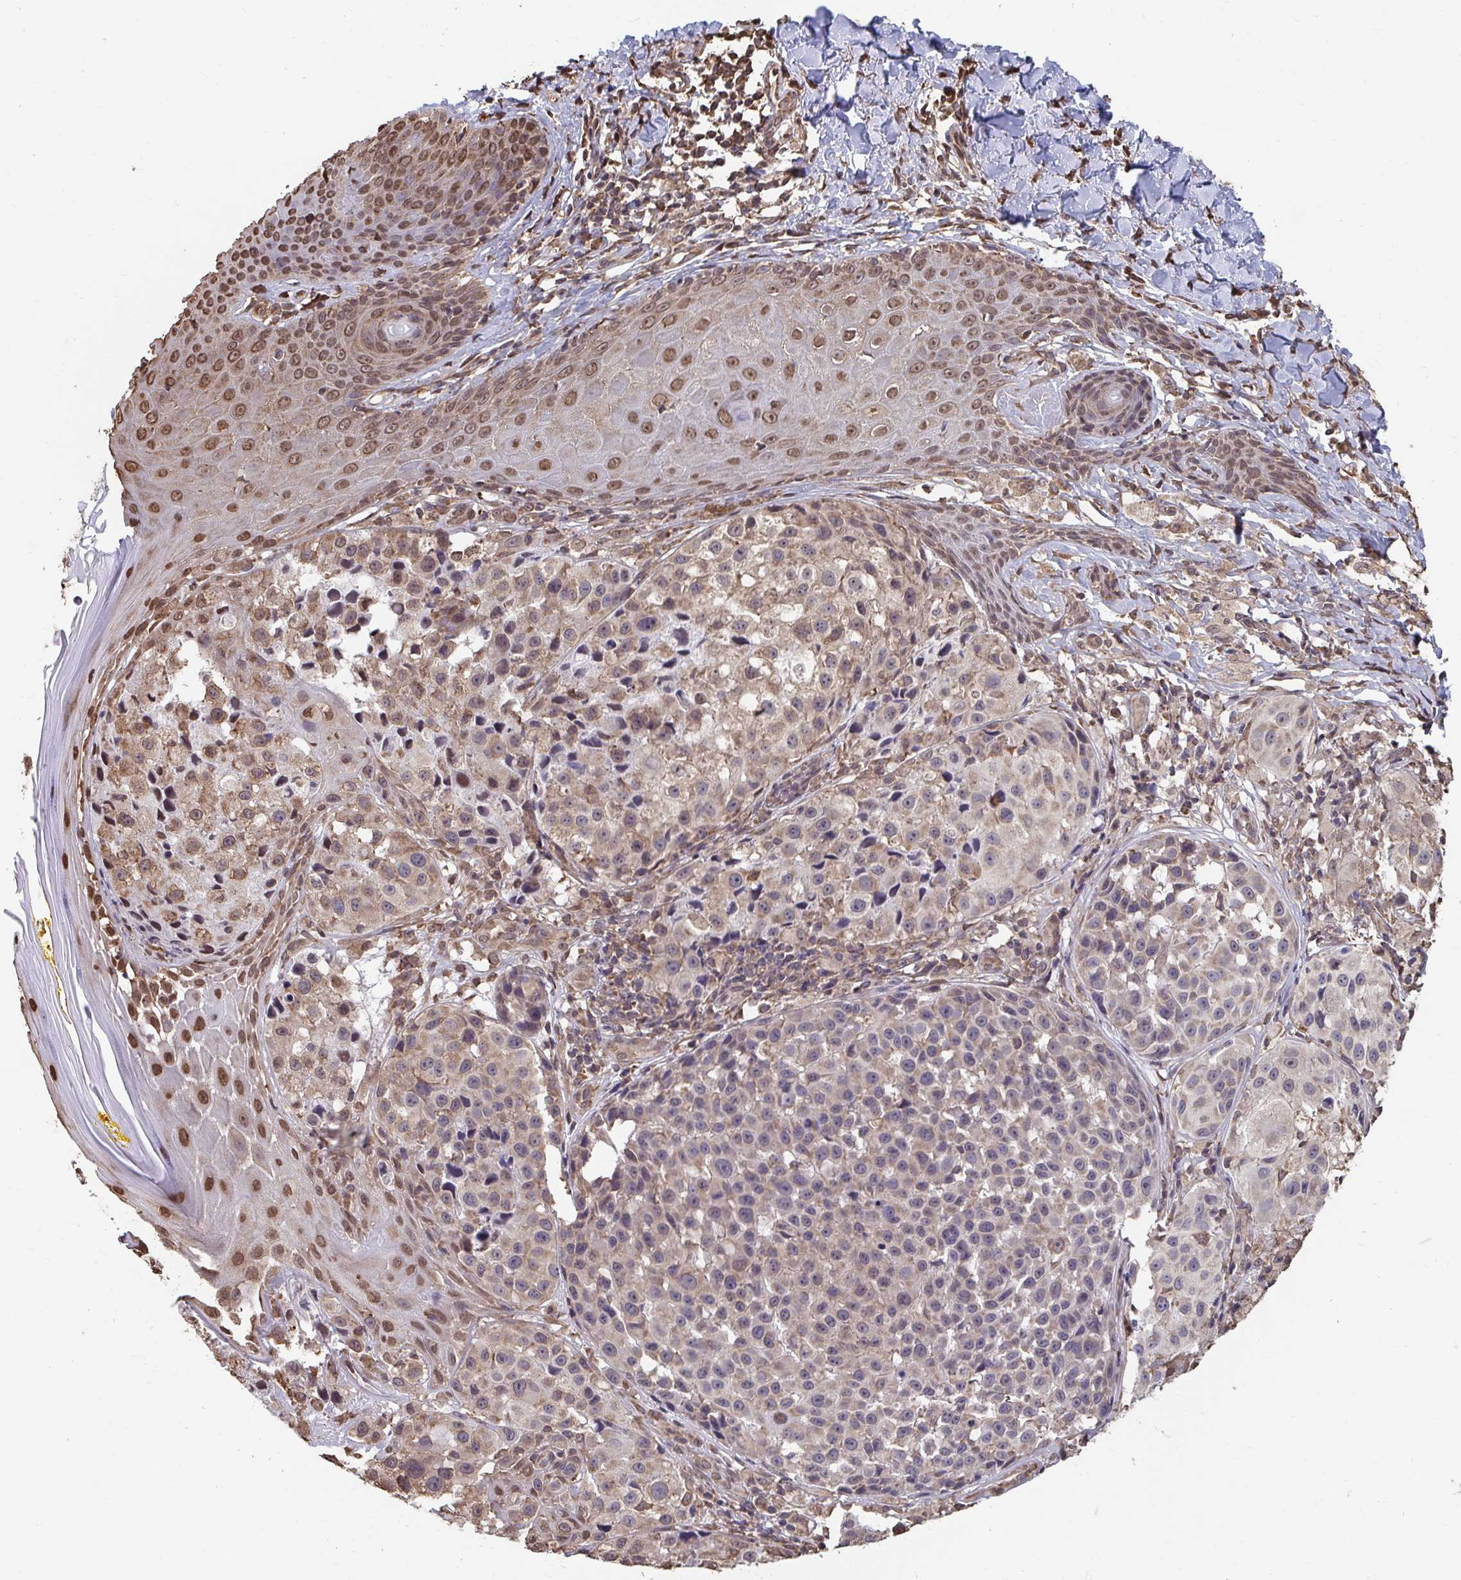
{"staining": {"intensity": "moderate", "quantity": ">75%", "location": "cytoplasmic/membranous,nuclear"}, "tissue": "melanoma", "cell_type": "Tumor cells", "image_type": "cancer", "snomed": [{"axis": "morphology", "description": "Malignant melanoma, NOS"}, {"axis": "topography", "description": "Skin"}], "caption": "This photomicrograph displays malignant melanoma stained with immunohistochemistry (IHC) to label a protein in brown. The cytoplasmic/membranous and nuclear of tumor cells show moderate positivity for the protein. Nuclei are counter-stained blue.", "gene": "SYNCRIP", "patient": {"sex": "male", "age": 39}}